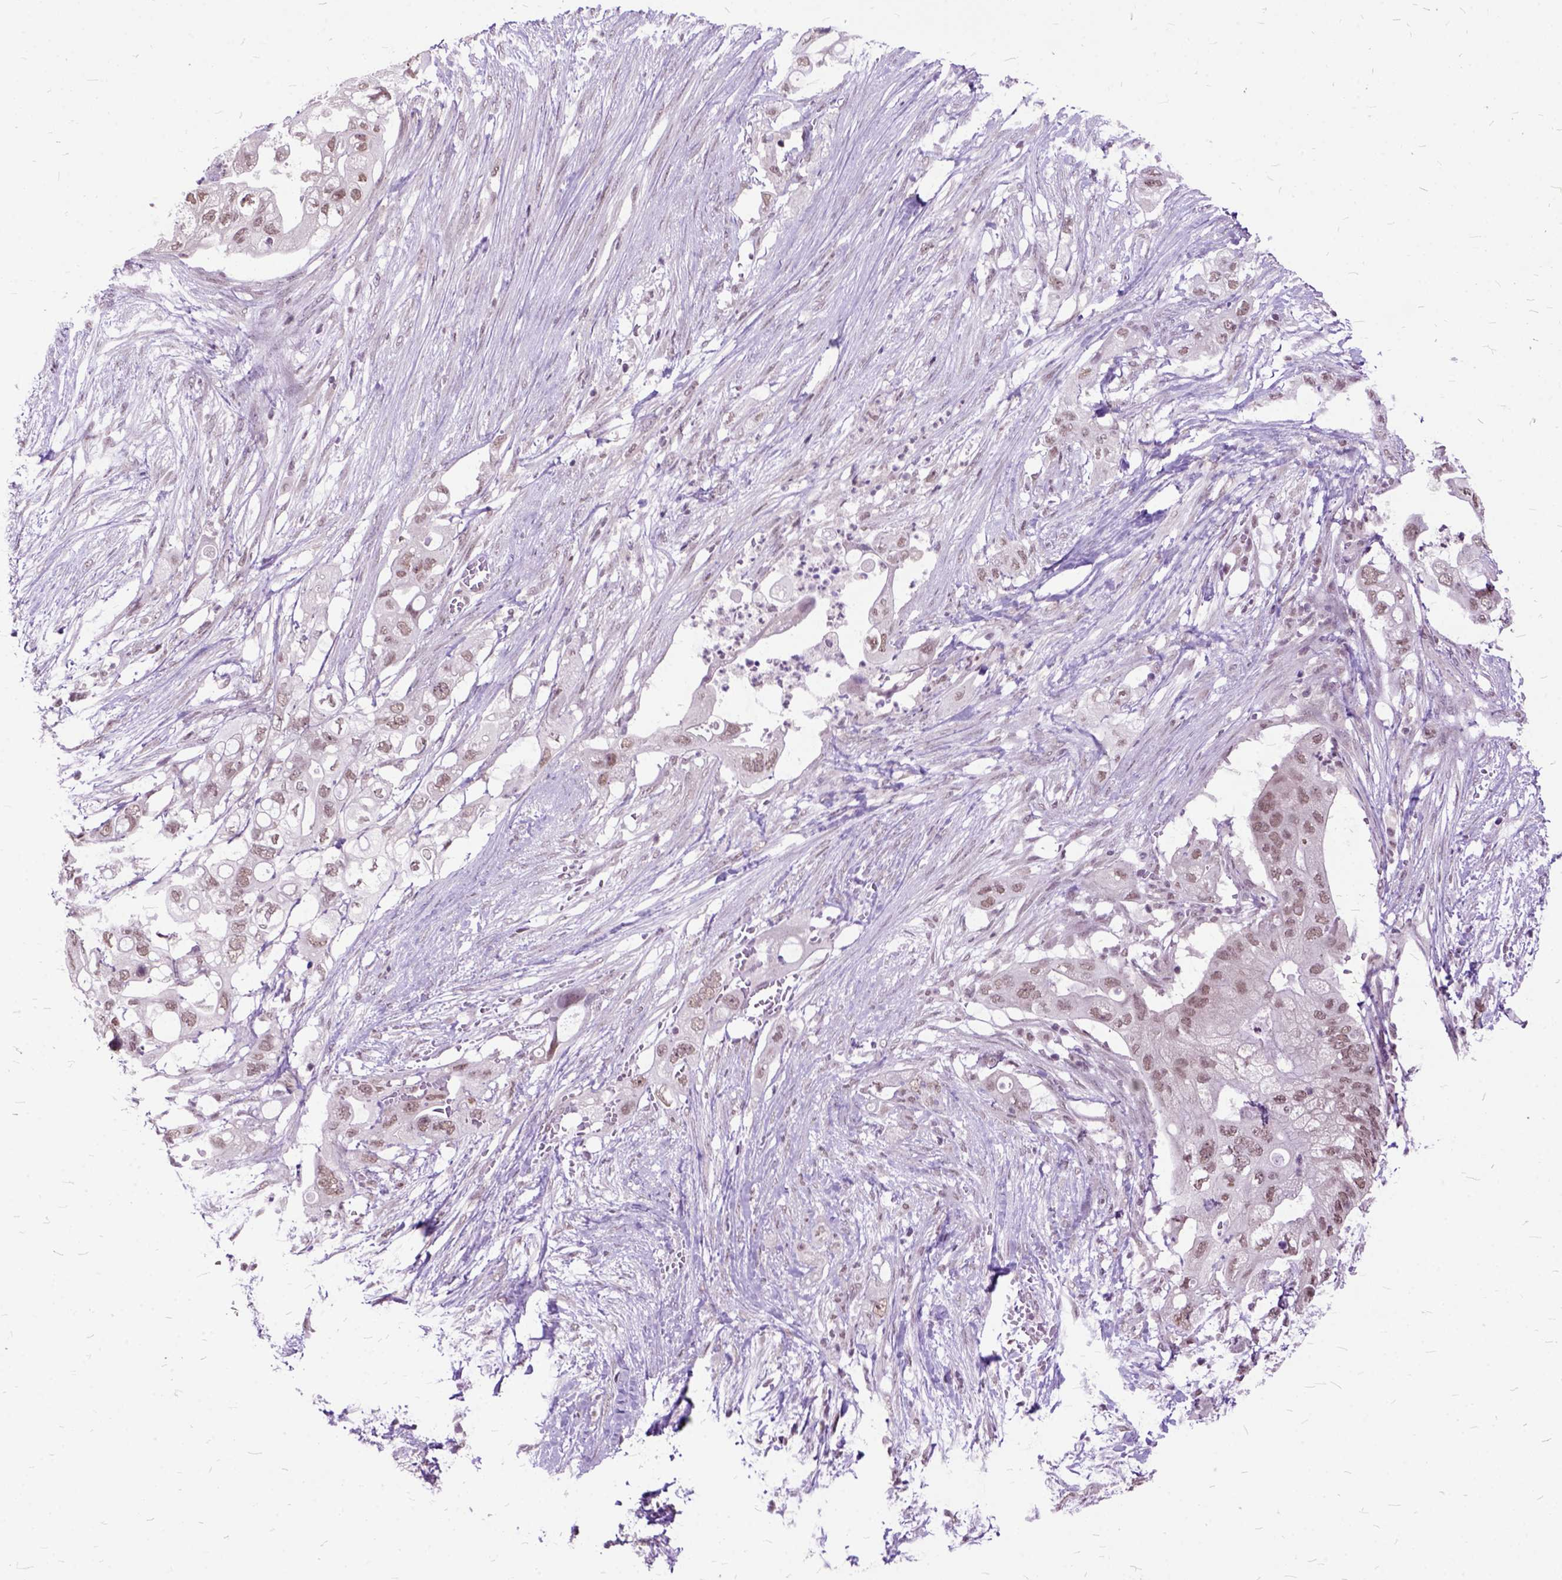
{"staining": {"intensity": "moderate", "quantity": ">75%", "location": "nuclear"}, "tissue": "pancreatic cancer", "cell_type": "Tumor cells", "image_type": "cancer", "snomed": [{"axis": "morphology", "description": "Adenocarcinoma, NOS"}, {"axis": "topography", "description": "Pancreas"}], "caption": "Brown immunohistochemical staining in pancreatic adenocarcinoma reveals moderate nuclear staining in approximately >75% of tumor cells.", "gene": "ORC5", "patient": {"sex": "female", "age": 72}}